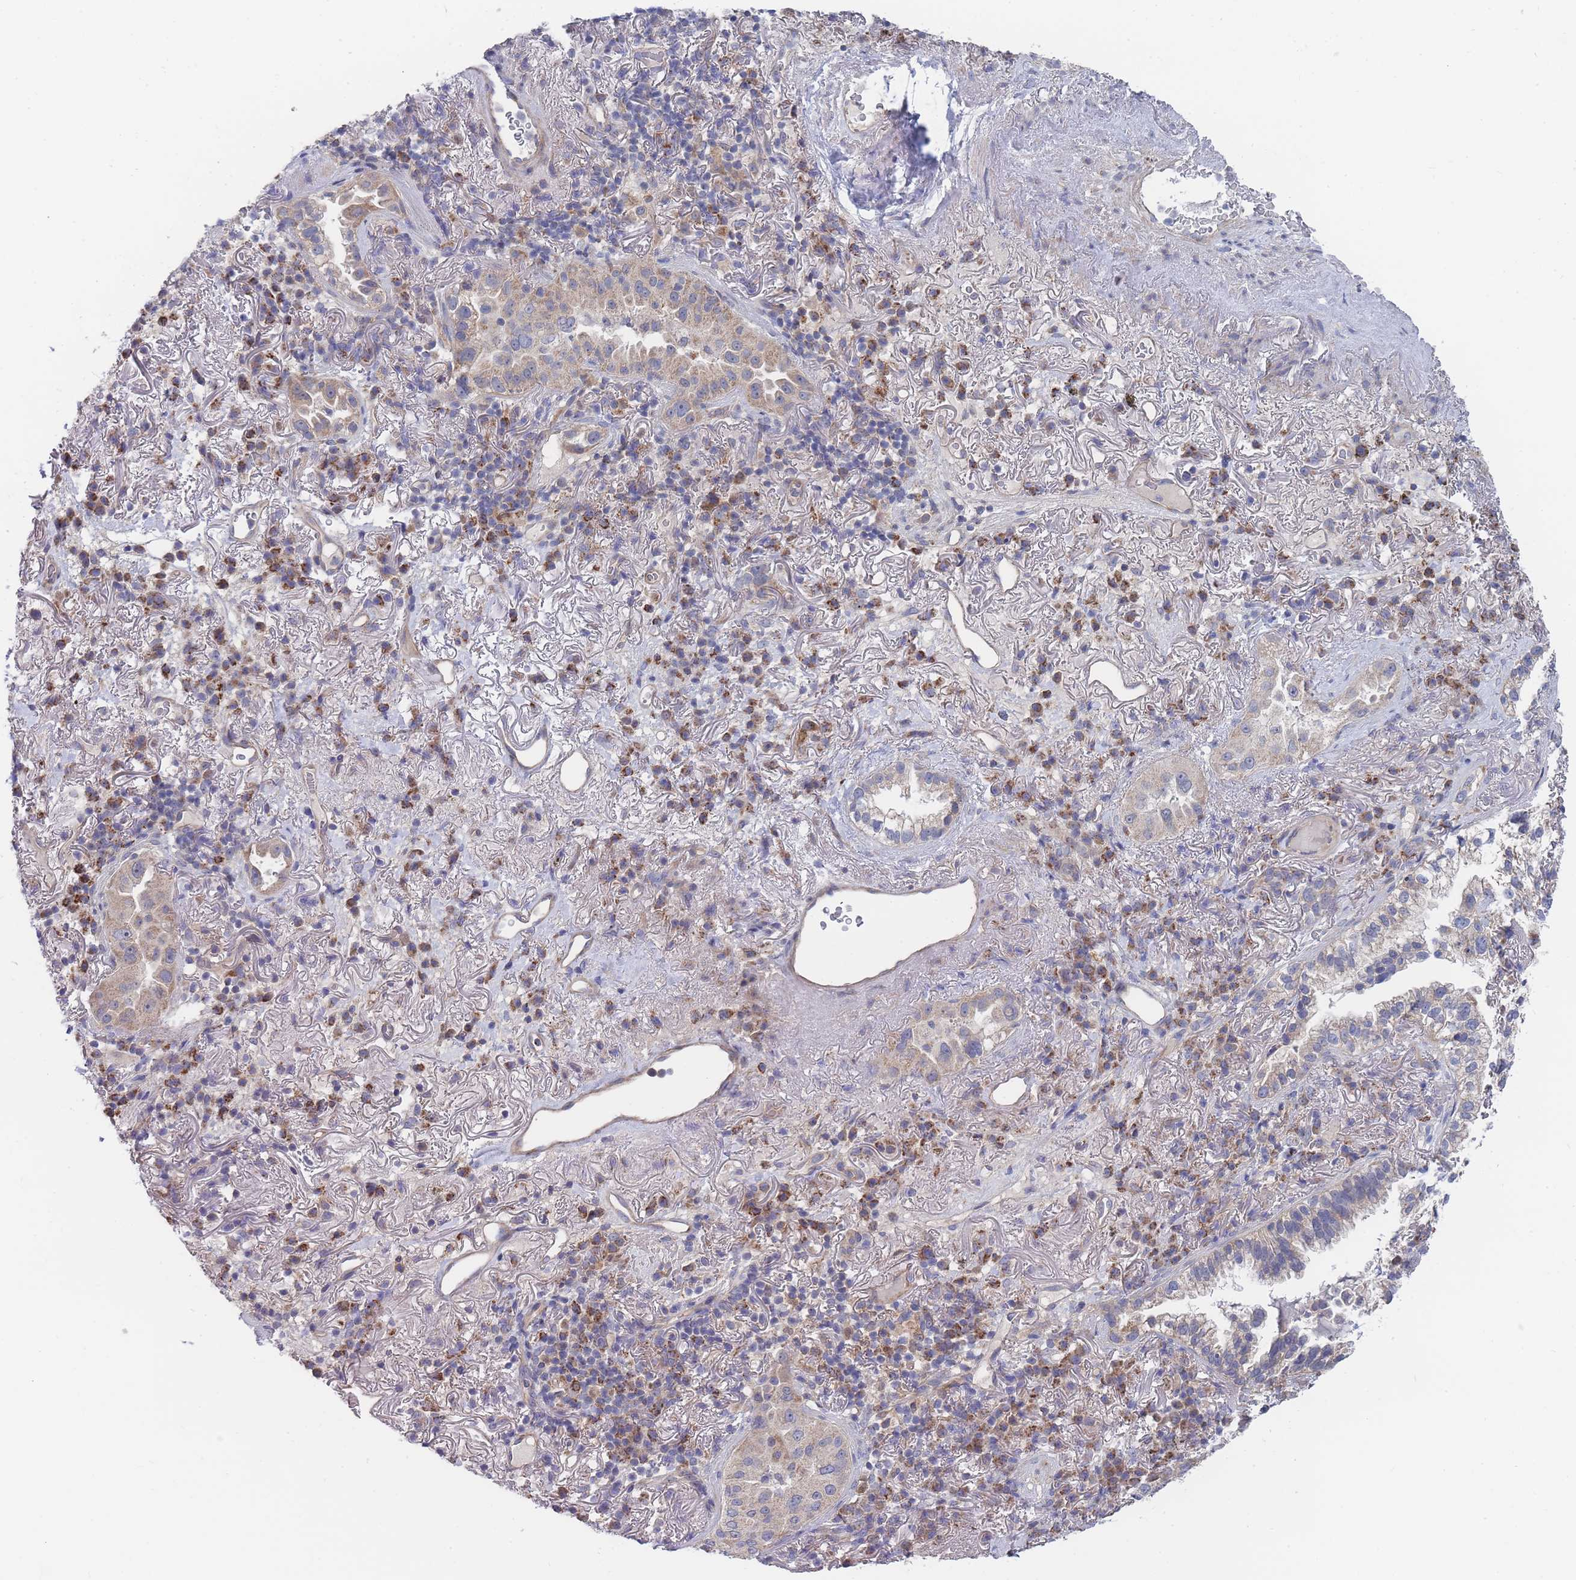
{"staining": {"intensity": "weak", "quantity": "25%-75%", "location": "cytoplasmic/membranous"}, "tissue": "lung cancer", "cell_type": "Tumor cells", "image_type": "cancer", "snomed": [{"axis": "morphology", "description": "Adenocarcinoma, NOS"}, {"axis": "topography", "description": "Lung"}], "caption": "Immunohistochemical staining of adenocarcinoma (lung) demonstrates low levels of weak cytoplasmic/membranous protein staining in approximately 25%-75% of tumor cells.", "gene": "NUB1", "patient": {"sex": "female", "age": 69}}